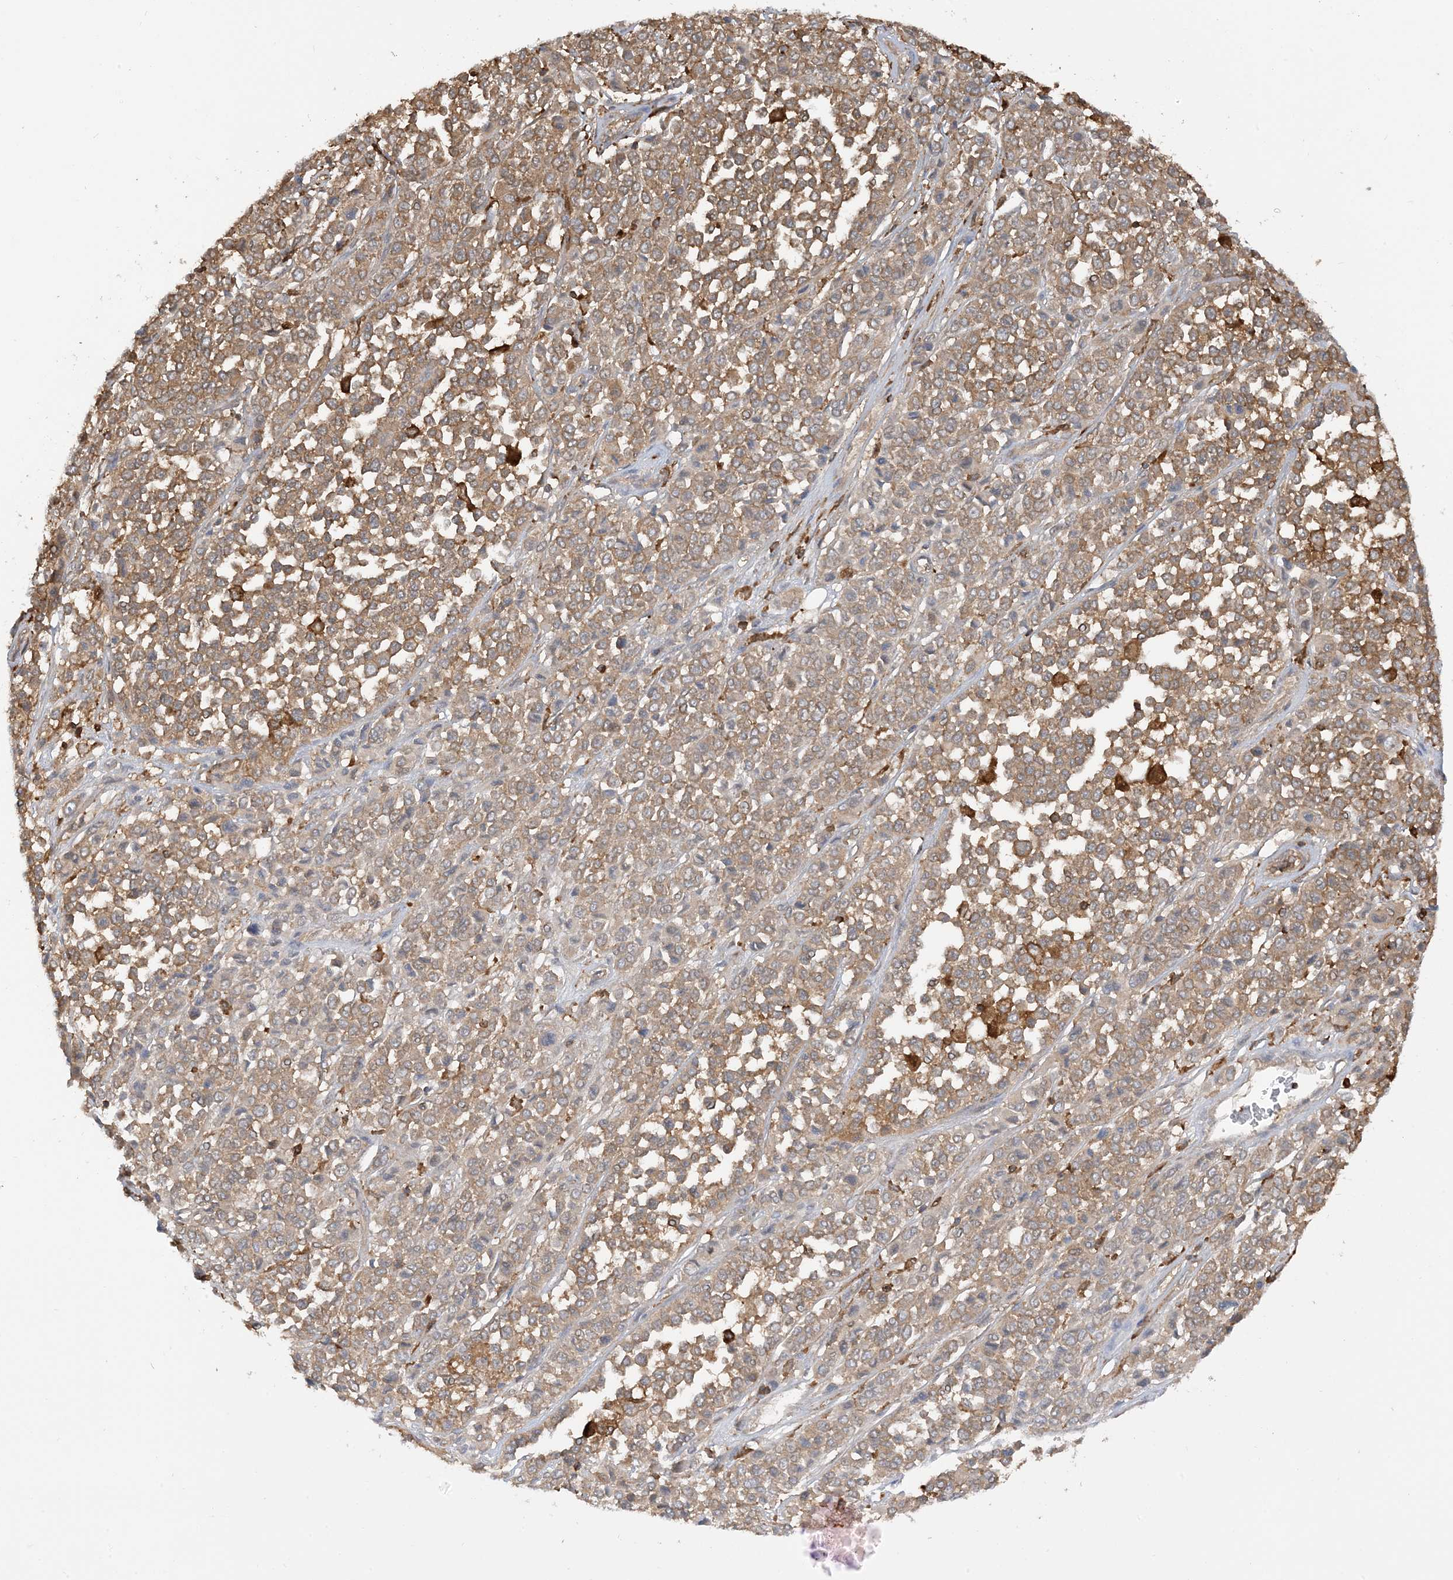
{"staining": {"intensity": "moderate", "quantity": ">75%", "location": "cytoplasmic/membranous"}, "tissue": "melanoma", "cell_type": "Tumor cells", "image_type": "cancer", "snomed": [{"axis": "morphology", "description": "Malignant melanoma, Metastatic site"}, {"axis": "topography", "description": "Pancreas"}], "caption": "DAB (3,3'-diaminobenzidine) immunohistochemical staining of human malignant melanoma (metastatic site) exhibits moderate cytoplasmic/membranous protein staining in about >75% of tumor cells. (brown staining indicates protein expression, while blue staining denotes nuclei).", "gene": "CAPZB", "patient": {"sex": "female", "age": 30}}